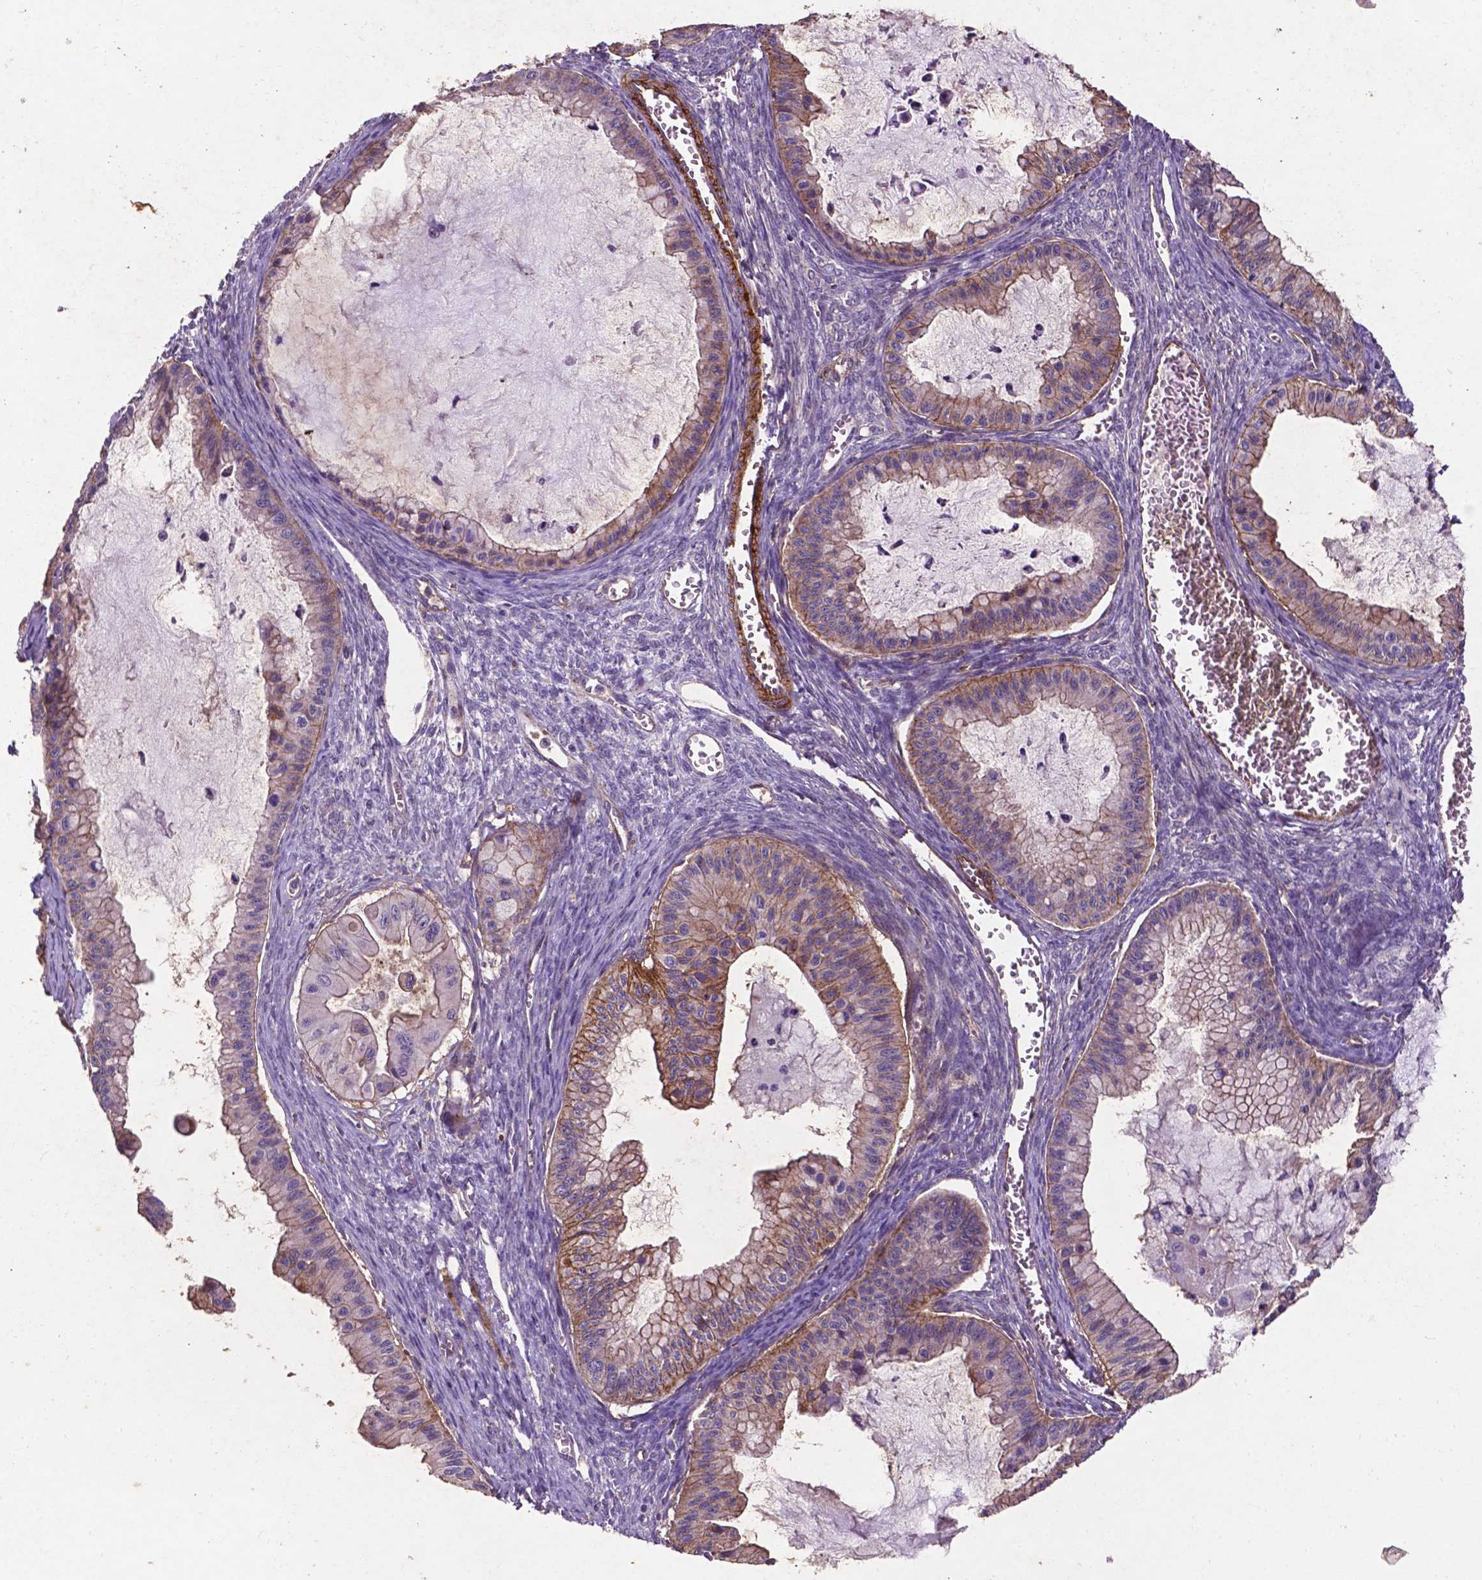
{"staining": {"intensity": "weak", "quantity": "25%-75%", "location": "cytoplasmic/membranous"}, "tissue": "ovarian cancer", "cell_type": "Tumor cells", "image_type": "cancer", "snomed": [{"axis": "morphology", "description": "Cystadenocarcinoma, mucinous, NOS"}, {"axis": "topography", "description": "Ovary"}], "caption": "Immunohistochemical staining of mucinous cystadenocarcinoma (ovarian) shows low levels of weak cytoplasmic/membranous expression in about 25%-75% of tumor cells. (DAB IHC, brown staining for protein, blue staining for nuclei).", "gene": "RRAS", "patient": {"sex": "female", "age": 72}}